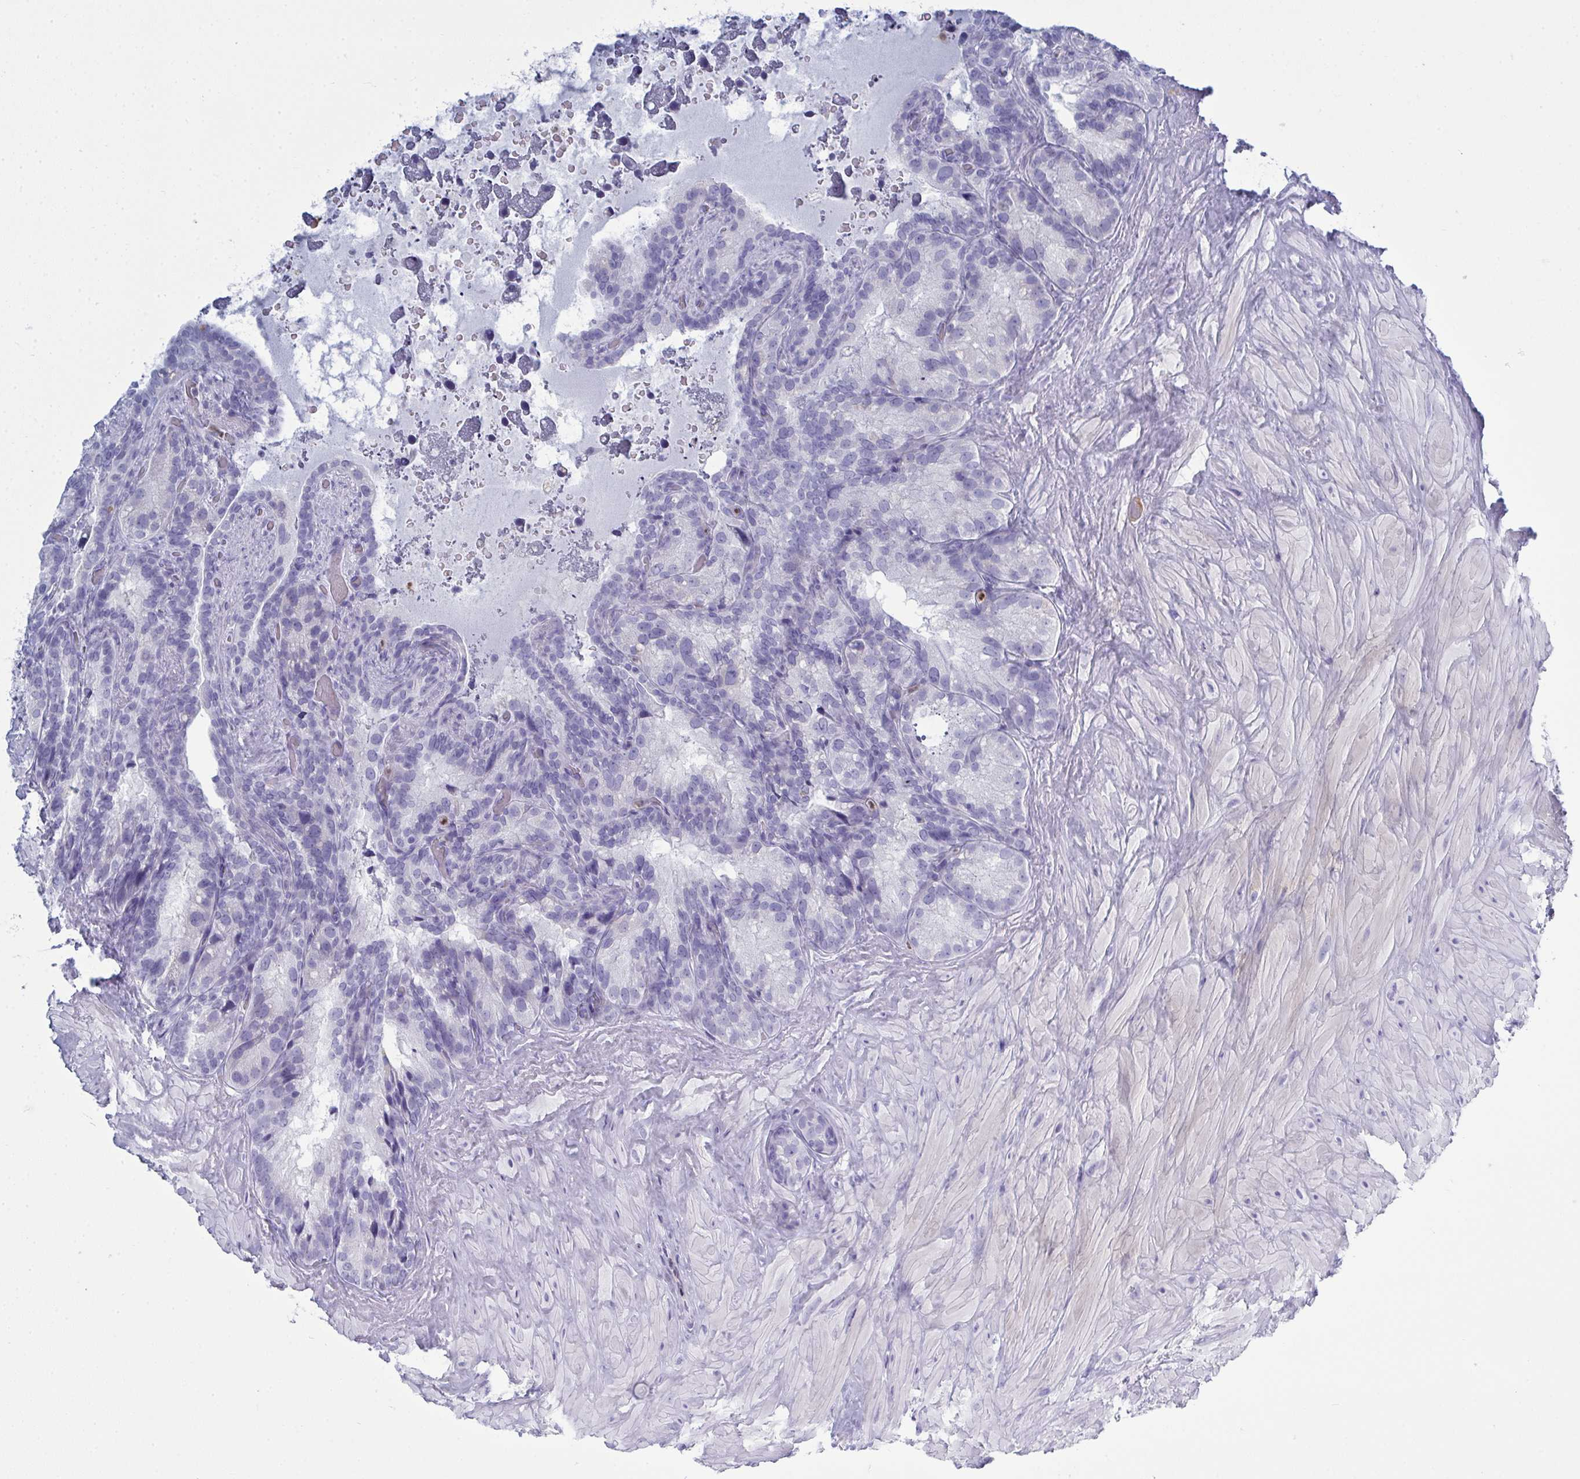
{"staining": {"intensity": "negative", "quantity": "none", "location": "none"}, "tissue": "seminal vesicle", "cell_type": "Glandular cells", "image_type": "normal", "snomed": [{"axis": "morphology", "description": "Normal tissue, NOS"}, {"axis": "topography", "description": "Seminal veicle"}], "caption": "Protein analysis of normal seminal vesicle demonstrates no significant positivity in glandular cells. (Brightfield microscopy of DAB immunohistochemistry at high magnification).", "gene": "SERPINB10", "patient": {"sex": "male", "age": 60}}